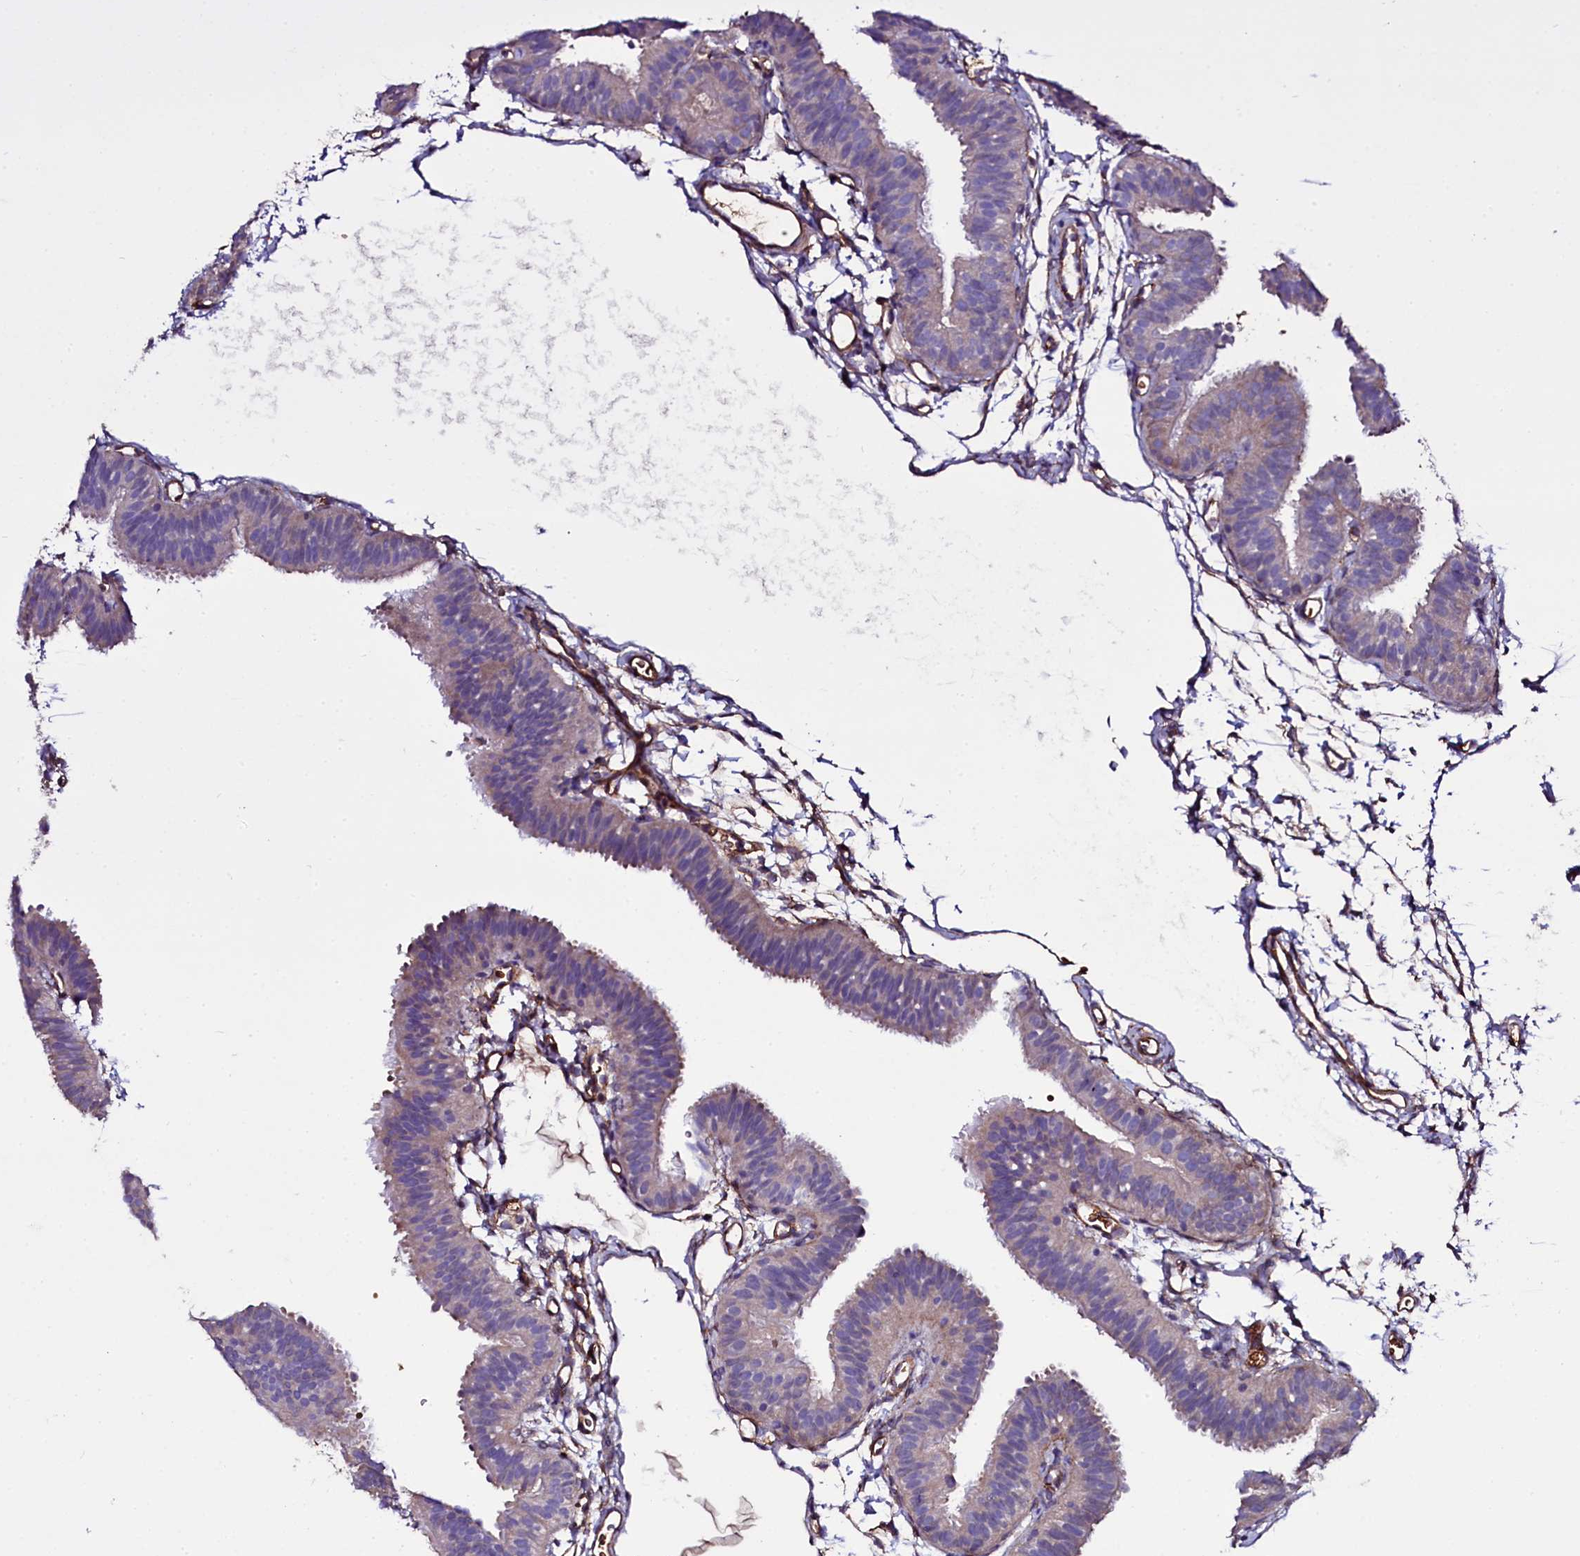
{"staining": {"intensity": "weak", "quantity": "<25%", "location": "cytoplasmic/membranous"}, "tissue": "fallopian tube", "cell_type": "Glandular cells", "image_type": "normal", "snomed": [{"axis": "morphology", "description": "Normal tissue, NOS"}, {"axis": "topography", "description": "Fallopian tube"}], "caption": "Immunohistochemistry photomicrograph of normal fallopian tube: fallopian tube stained with DAB (3,3'-diaminobenzidine) exhibits no significant protein expression in glandular cells. (DAB immunohistochemistry visualized using brightfield microscopy, high magnification).", "gene": "MEX3C", "patient": {"sex": "female", "age": 35}}